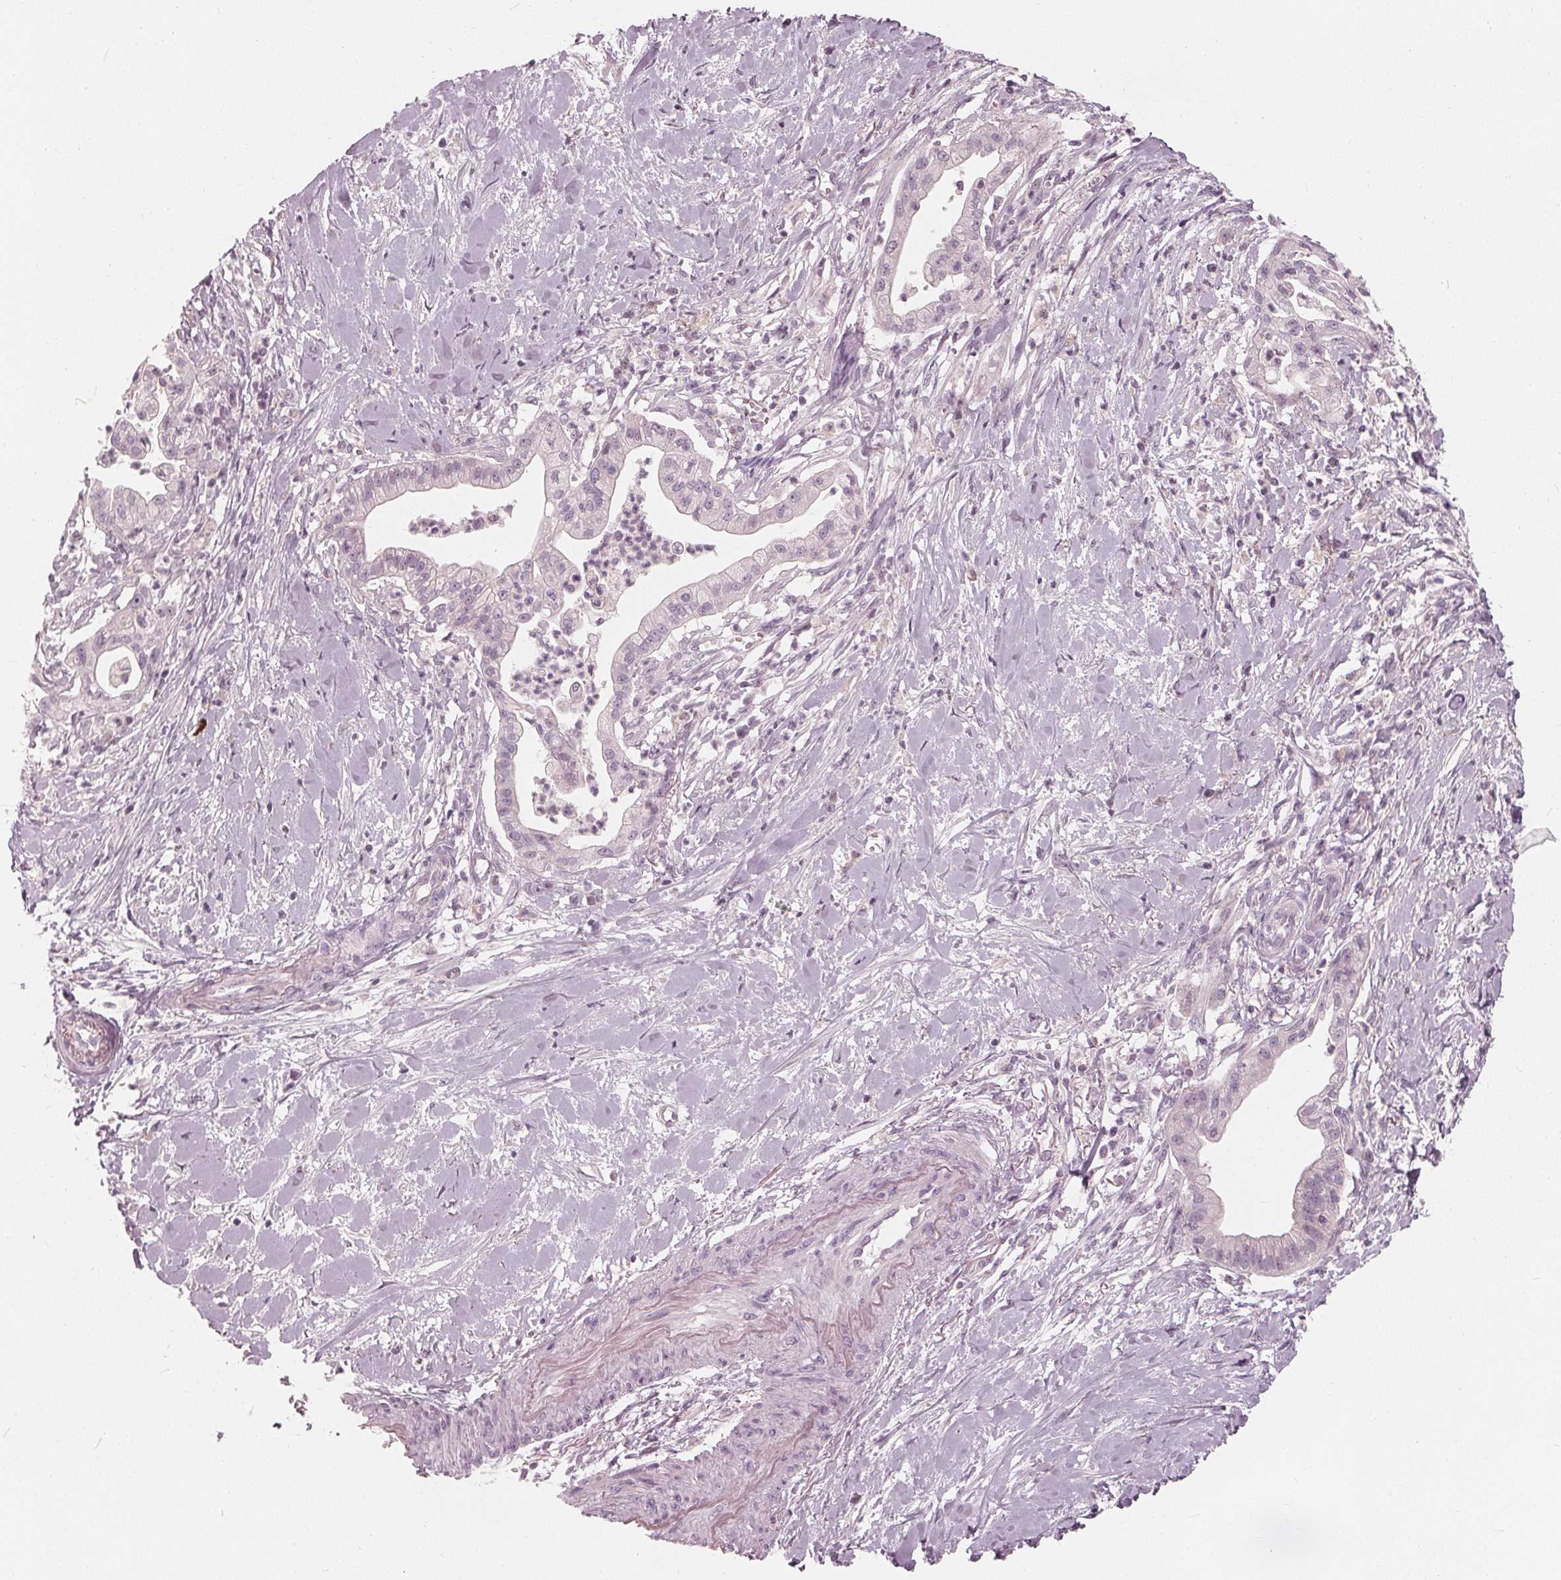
{"staining": {"intensity": "negative", "quantity": "none", "location": "none"}, "tissue": "pancreatic cancer", "cell_type": "Tumor cells", "image_type": "cancer", "snomed": [{"axis": "morphology", "description": "Normal tissue, NOS"}, {"axis": "morphology", "description": "Adenocarcinoma, NOS"}, {"axis": "topography", "description": "Lymph node"}, {"axis": "topography", "description": "Pancreas"}], "caption": "This is an immunohistochemistry micrograph of human adenocarcinoma (pancreatic). There is no positivity in tumor cells.", "gene": "SAT2", "patient": {"sex": "female", "age": 58}}